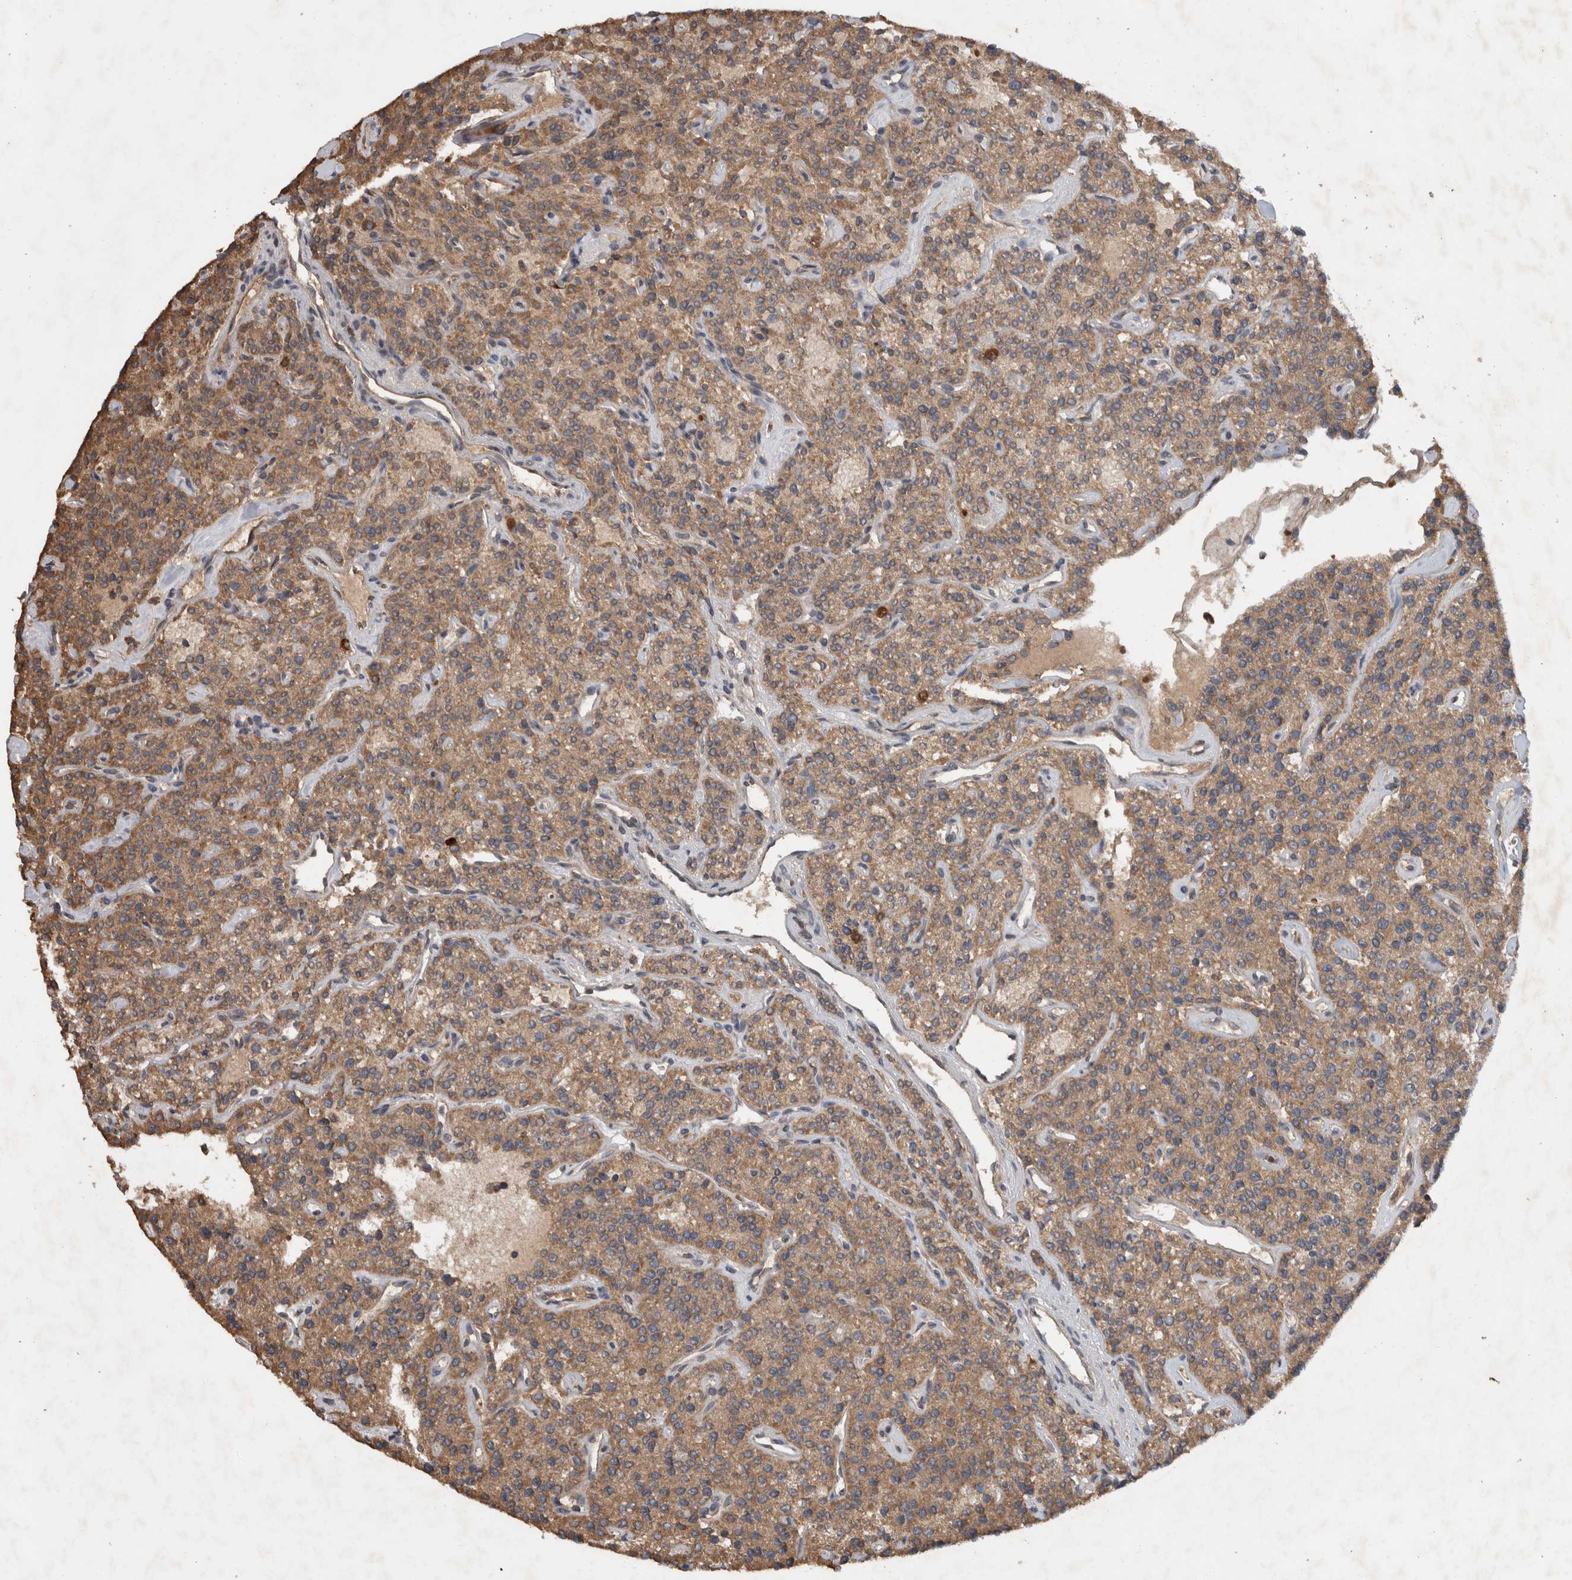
{"staining": {"intensity": "moderate", "quantity": ">75%", "location": "cytoplasmic/membranous"}, "tissue": "parathyroid gland", "cell_type": "Glandular cells", "image_type": "normal", "snomed": [{"axis": "morphology", "description": "Normal tissue, NOS"}, {"axis": "topography", "description": "Parathyroid gland"}], "caption": "Parathyroid gland stained with DAB (3,3'-diaminobenzidine) immunohistochemistry demonstrates medium levels of moderate cytoplasmic/membranous expression in approximately >75% of glandular cells. The staining was performed using DAB, with brown indicating positive protein expression. Nuclei are stained blue with hematoxylin.", "gene": "ADGRL3", "patient": {"sex": "male", "age": 46}}